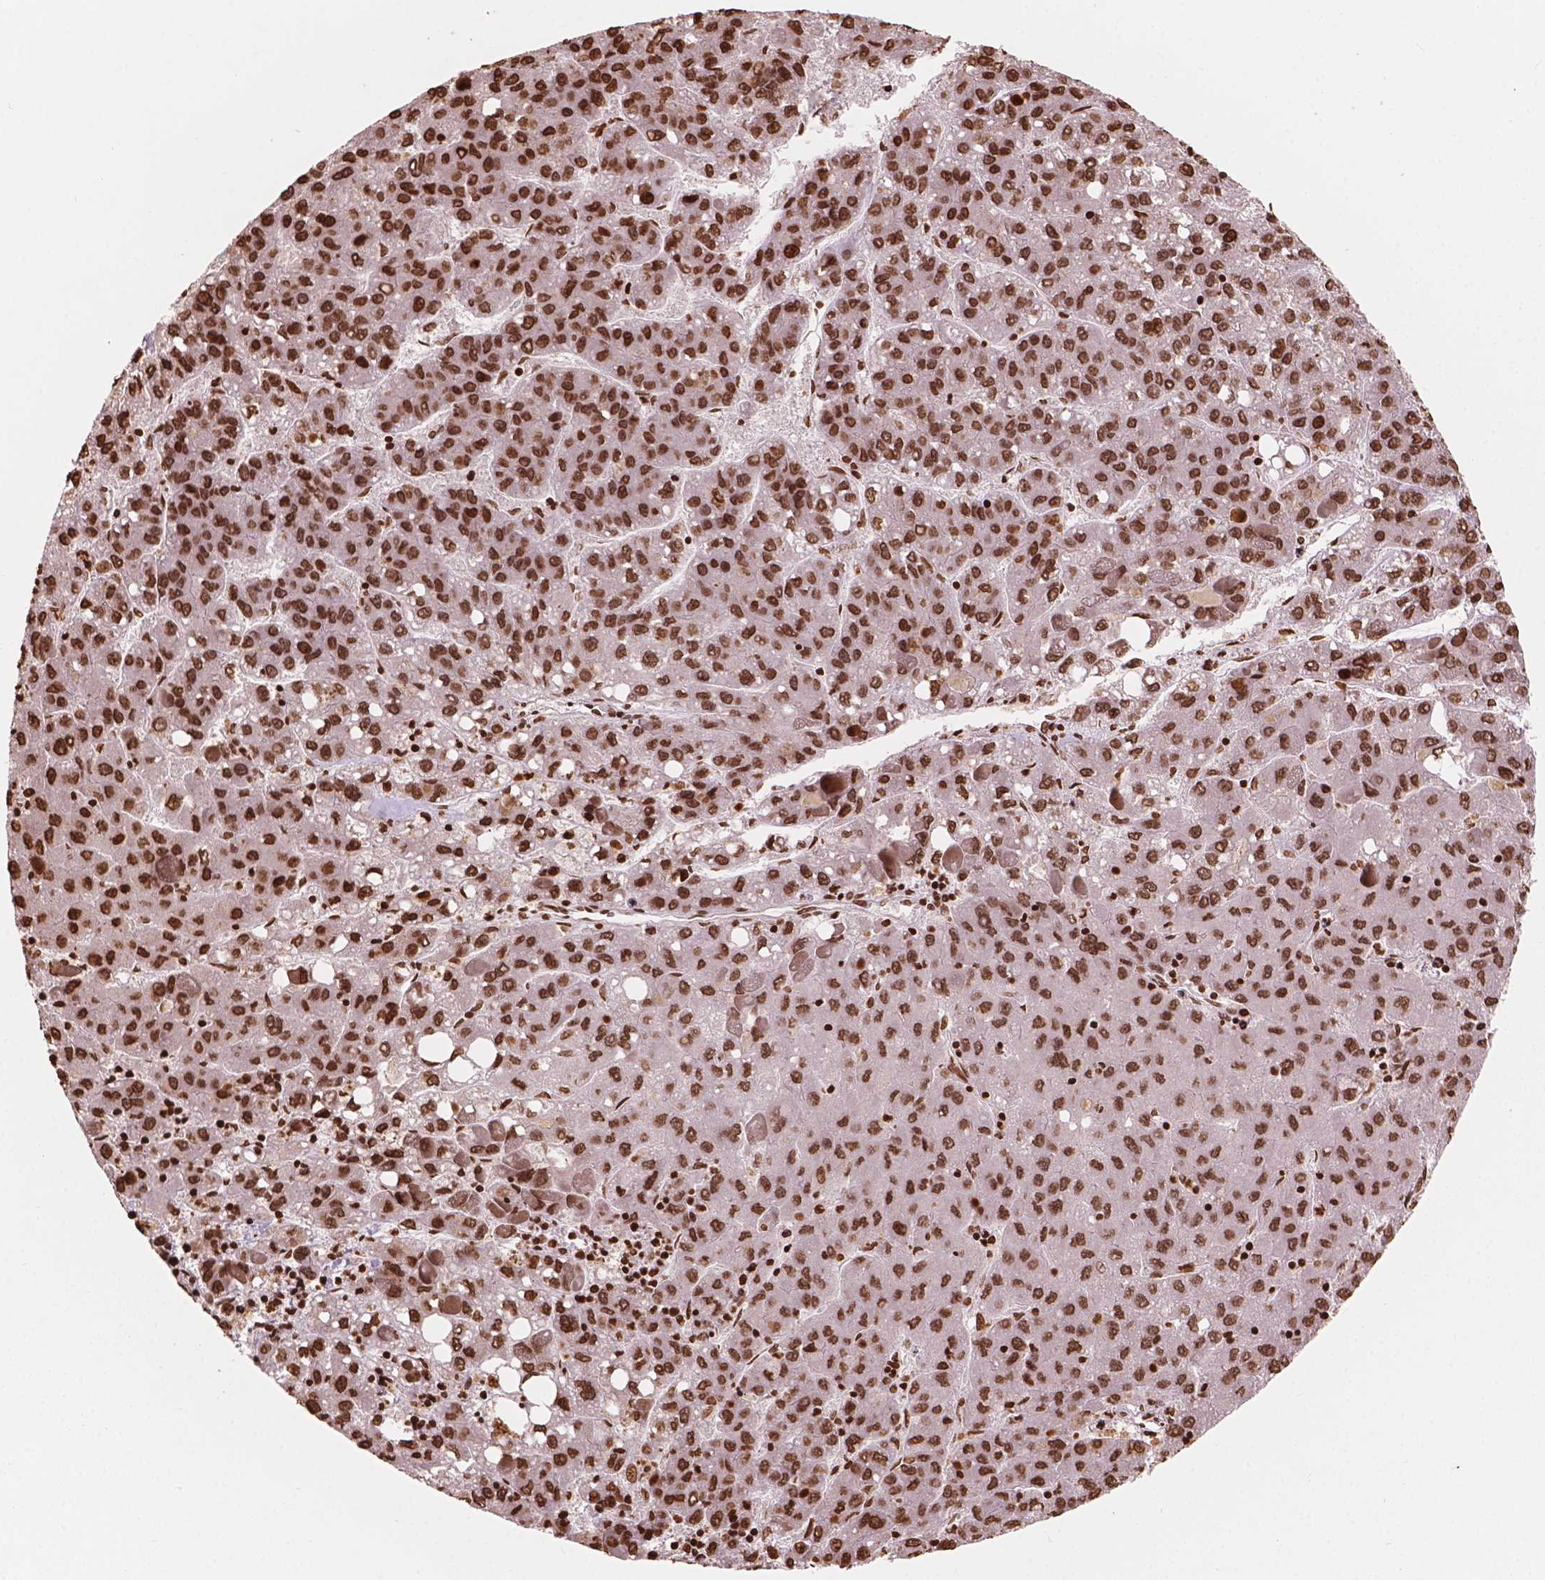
{"staining": {"intensity": "strong", "quantity": ">75%", "location": "nuclear"}, "tissue": "liver cancer", "cell_type": "Tumor cells", "image_type": "cancer", "snomed": [{"axis": "morphology", "description": "Carcinoma, Hepatocellular, NOS"}, {"axis": "topography", "description": "Liver"}], "caption": "Human liver cancer stained for a protein (brown) demonstrates strong nuclear positive expression in approximately >75% of tumor cells.", "gene": "H3C7", "patient": {"sex": "female", "age": 82}}